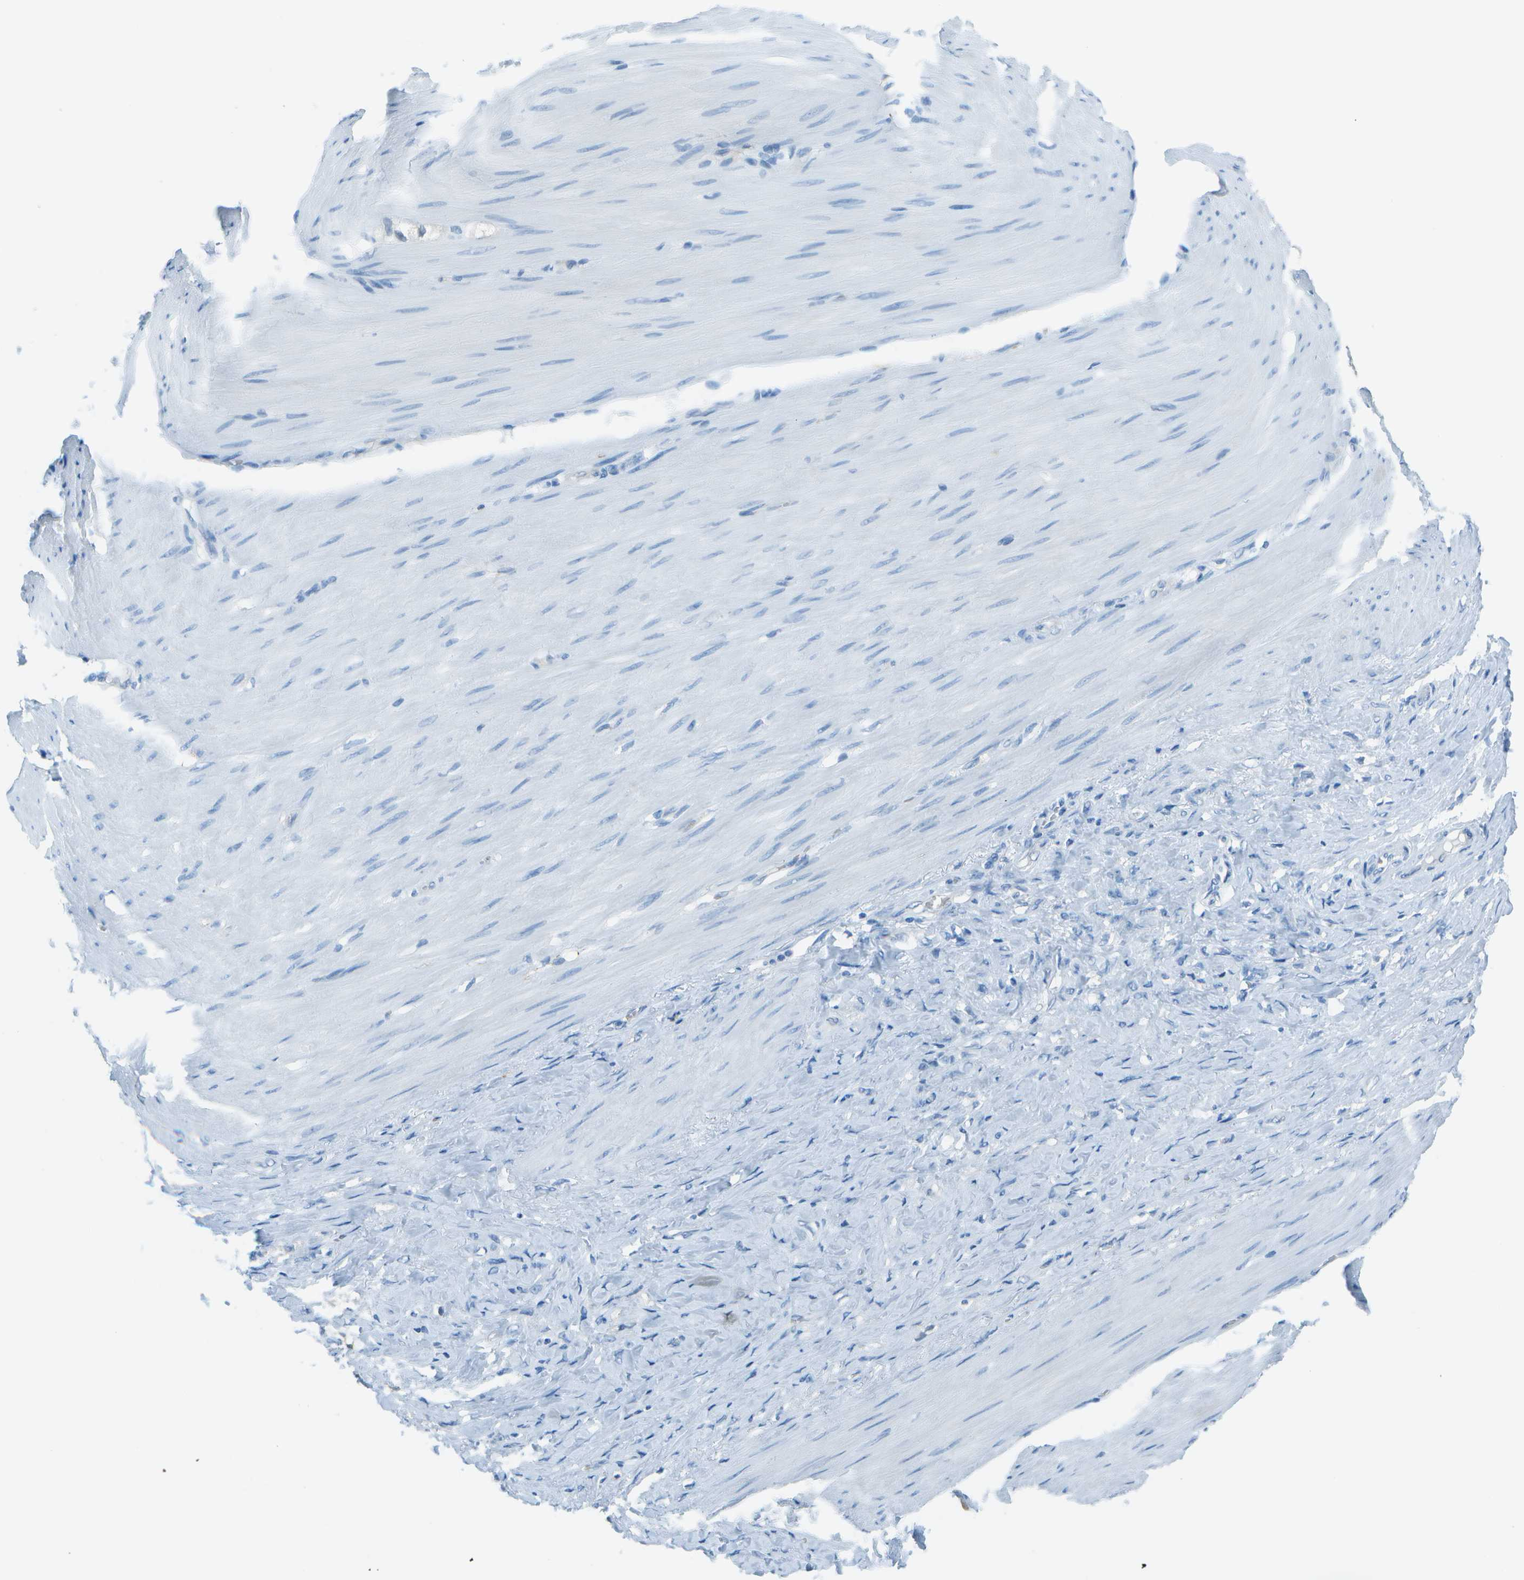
{"staining": {"intensity": "negative", "quantity": "none", "location": "none"}, "tissue": "stomach cancer", "cell_type": "Tumor cells", "image_type": "cancer", "snomed": [{"axis": "morphology", "description": "Adenocarcinoma, NOS"}, {"axis": "topography", "description": "Stomach"}], "caption": "Stomach cancer was stained to show a protein in brown. There is no significant expression in tumor cells.", "gene": "ASL", "patient": {"sex": "male", "age": 82}}